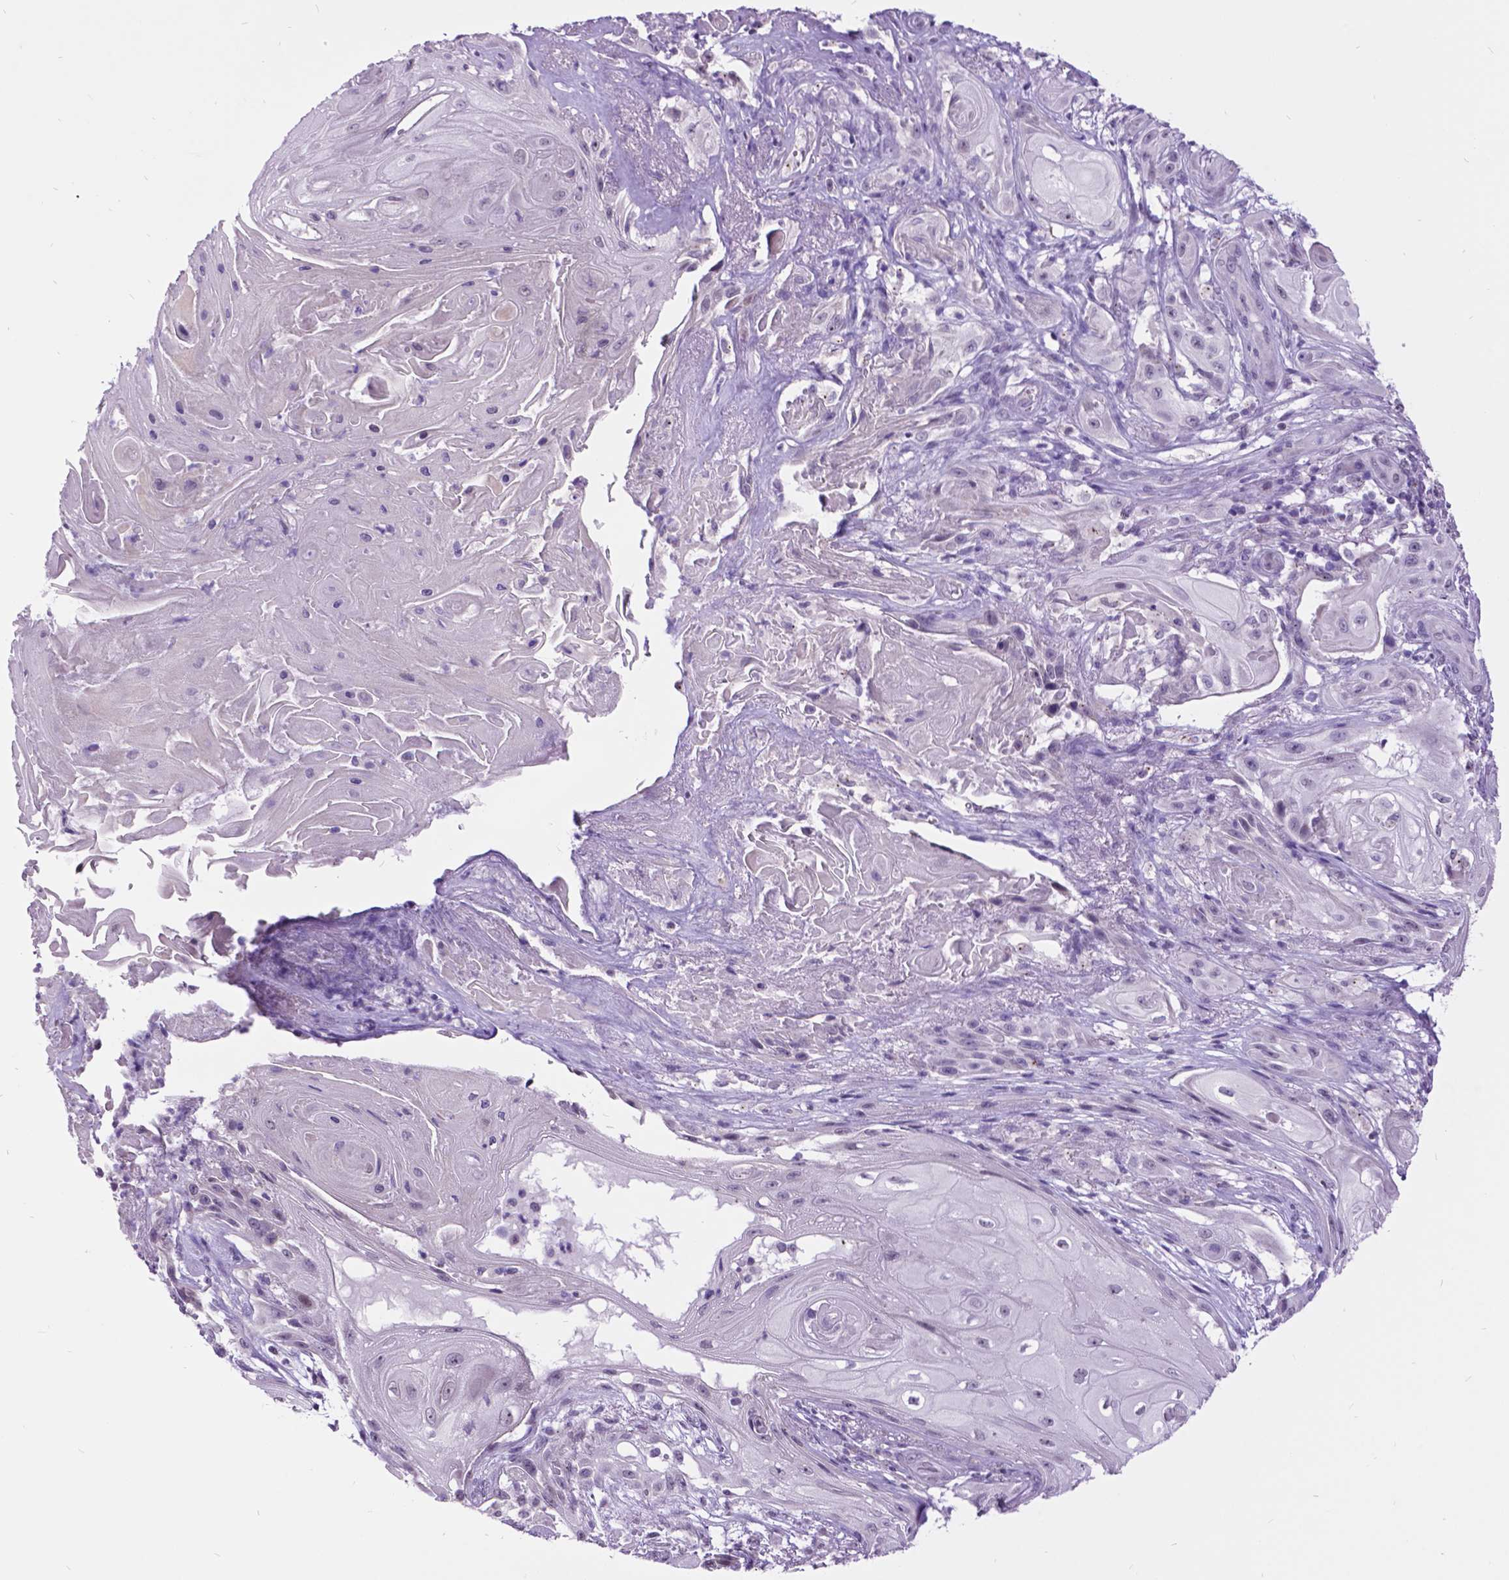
{"staining": {"intensity": "negative", "quantity": "none", "location": "none"}, "tissue": "skin cancer", "cell_type": "Tumor cells", "image_type": "cancer", "snomed": [{"axis": "morphology", "description": "Squamous cell carcinoma, NOS"}, {"axis": "topography", "description": "Skin"}], "caption": "Immunohistochemical staining of human skin squamous cell carcinoma demonstrates no significant positivity in tumor cells. (DAB IHC, high magnification).", "gene": "DPF3", "patient": {"sex": "male", "age": 62}}